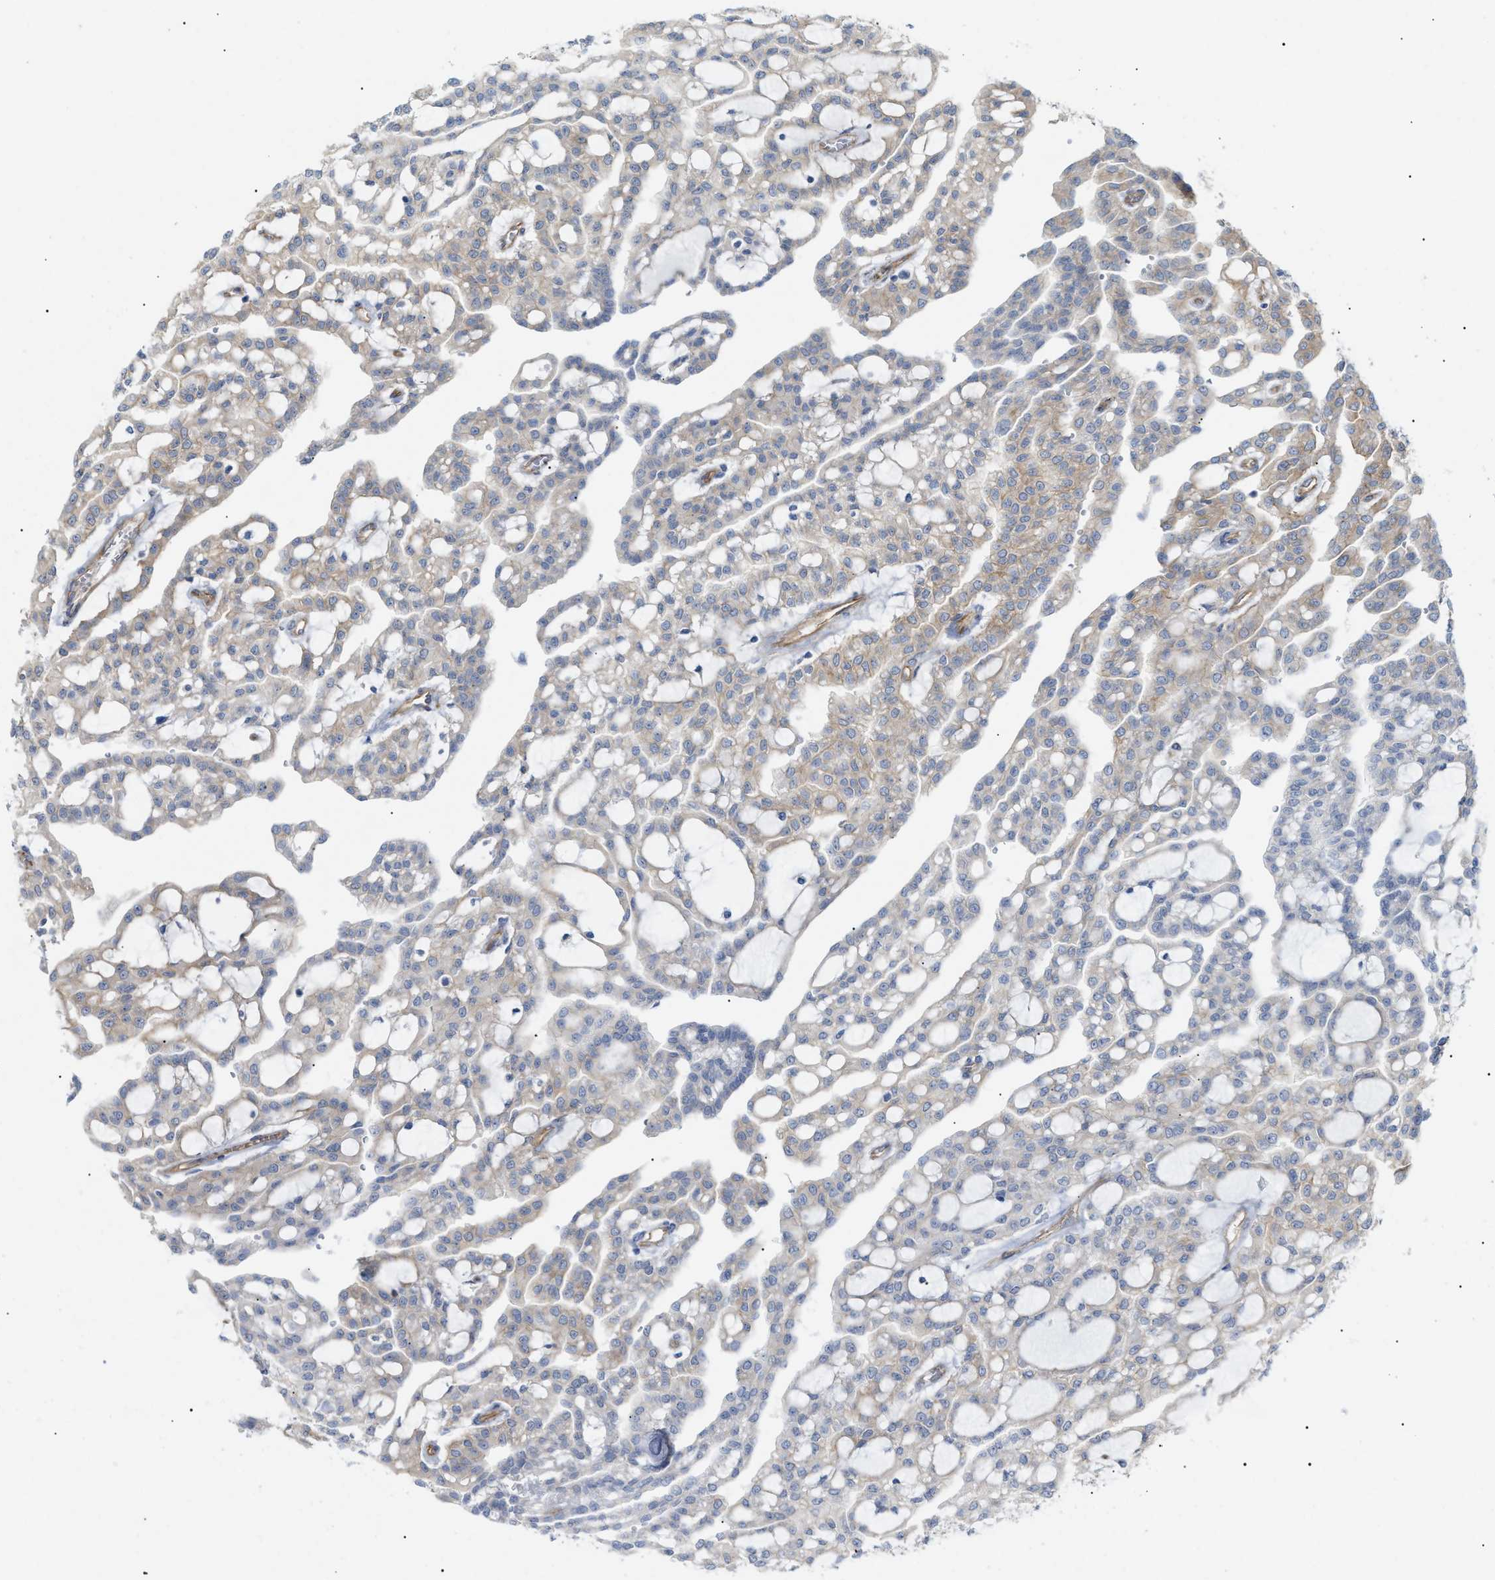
{"staining": {"intensity": "weak", "quantity": "<25%", "location": "cytoplasmic/membranous"}, "tissue": "renal cancer", "cell_type": "Tumor cells", "image_type": "cancer", "snomed": [{"axis": "morphology", "description": "Adenocarcinoma, NOS"}, {"axis": "topography", "description": "Kidney"}], "caption": "Immunohistochemistry (IHC) of human renal cancer (adenocarcinoma) shows no staining in tumor cells.", "gene": "ZFHX2", "patient": {"sex": "male", "age": 63}}